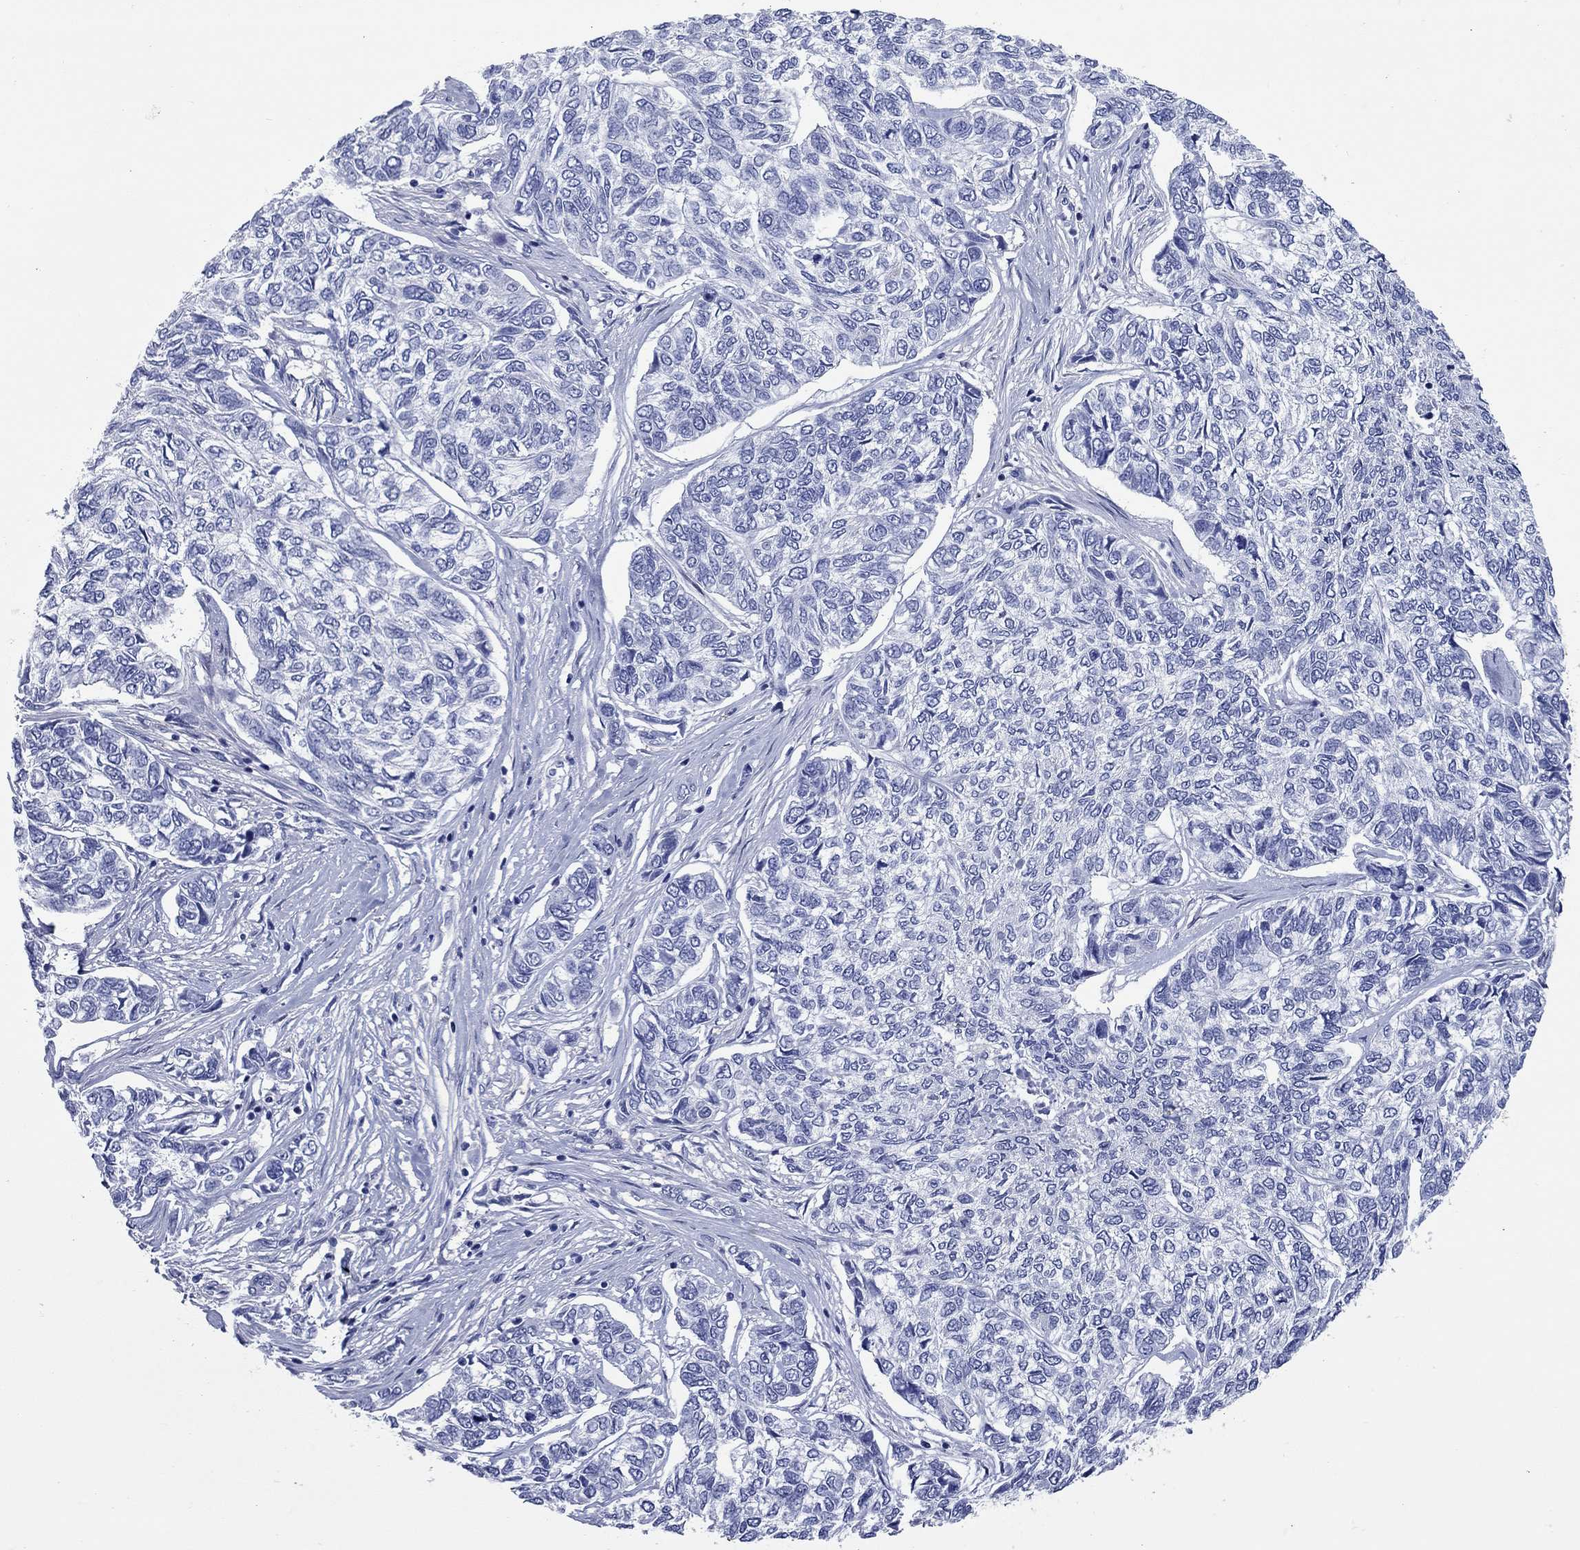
{"staining": {"intensity": "negative", "quantity": "none", "location": "none"}, "tissue": "skin cancer", "cell_type": "Tumor cells", "image_type": "cancer", "snomed": [{"axis": "morphology", "description": "Basal cell carcinoma"}, {"axis": "topography", "description": "Skin"}], "caption": "Skin basal cell carcinoma was stained to show a protein in brown. There is no significant positivity in tumor cells.", "gene": "CCNA1", "patient": {"sex": "female", "age": 65}}